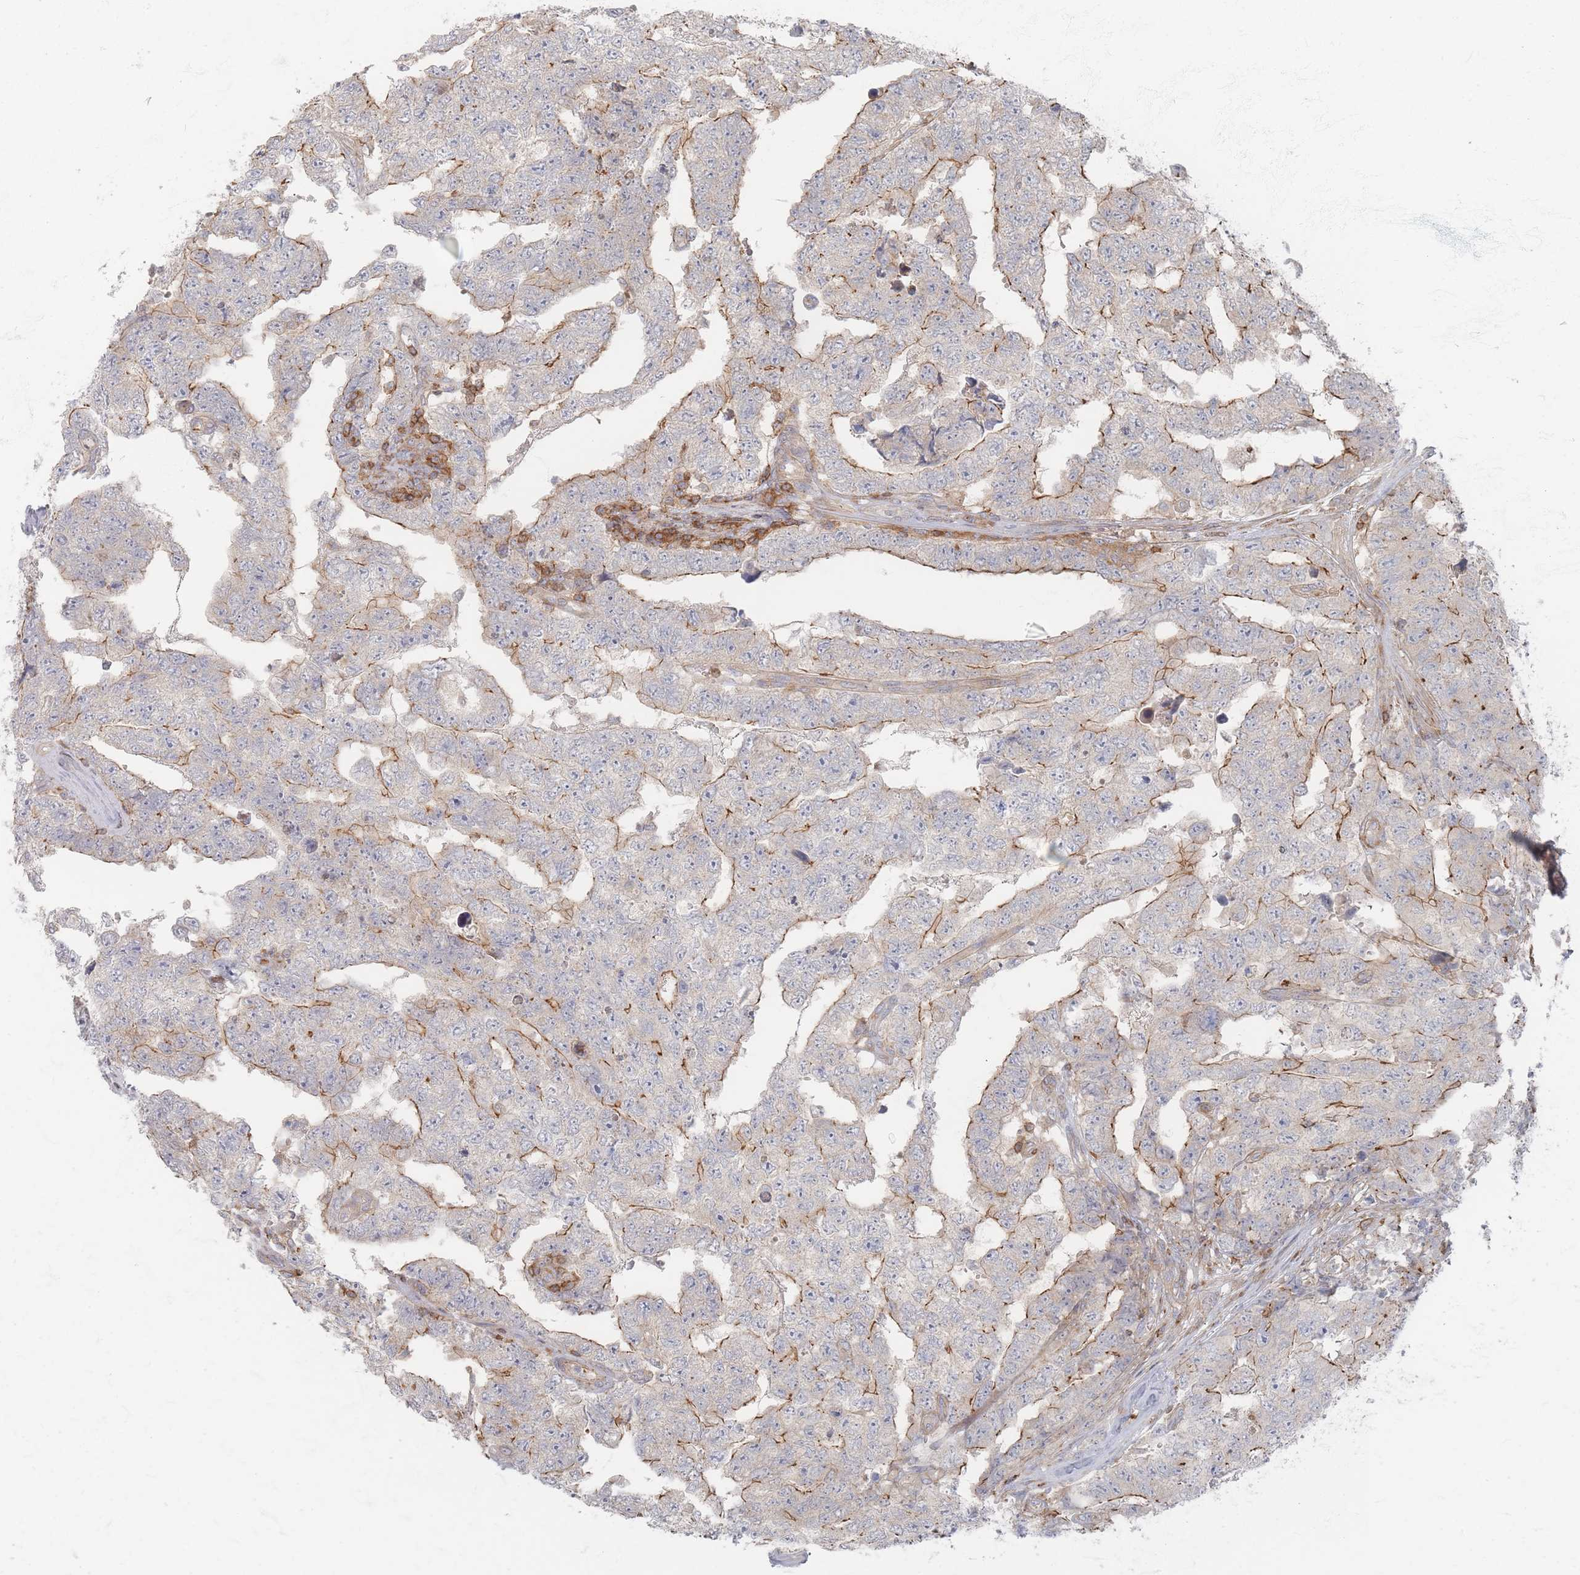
{"staining": {"intensity": "moderate", "quantity": ">75%", "location": "cytoplasmic/membranous"}, "tissue": "testis cancer", "cell_type": "Tumor cells", "image_type": "cancer", "snomed": [{"axis": "morphology", "description": "Carcinoma, Embryonal, NOS"}, {"axis": "topography", "description": "Testis"}], "caption": "A medium amount of moderate cytoplasmic/membranous positivity is seen in about >75% of tumor cells in embryonal carcinoma (testis) tissue.", "gene": "ZNF852", "patient": {"sex": "male", "age": 25}}